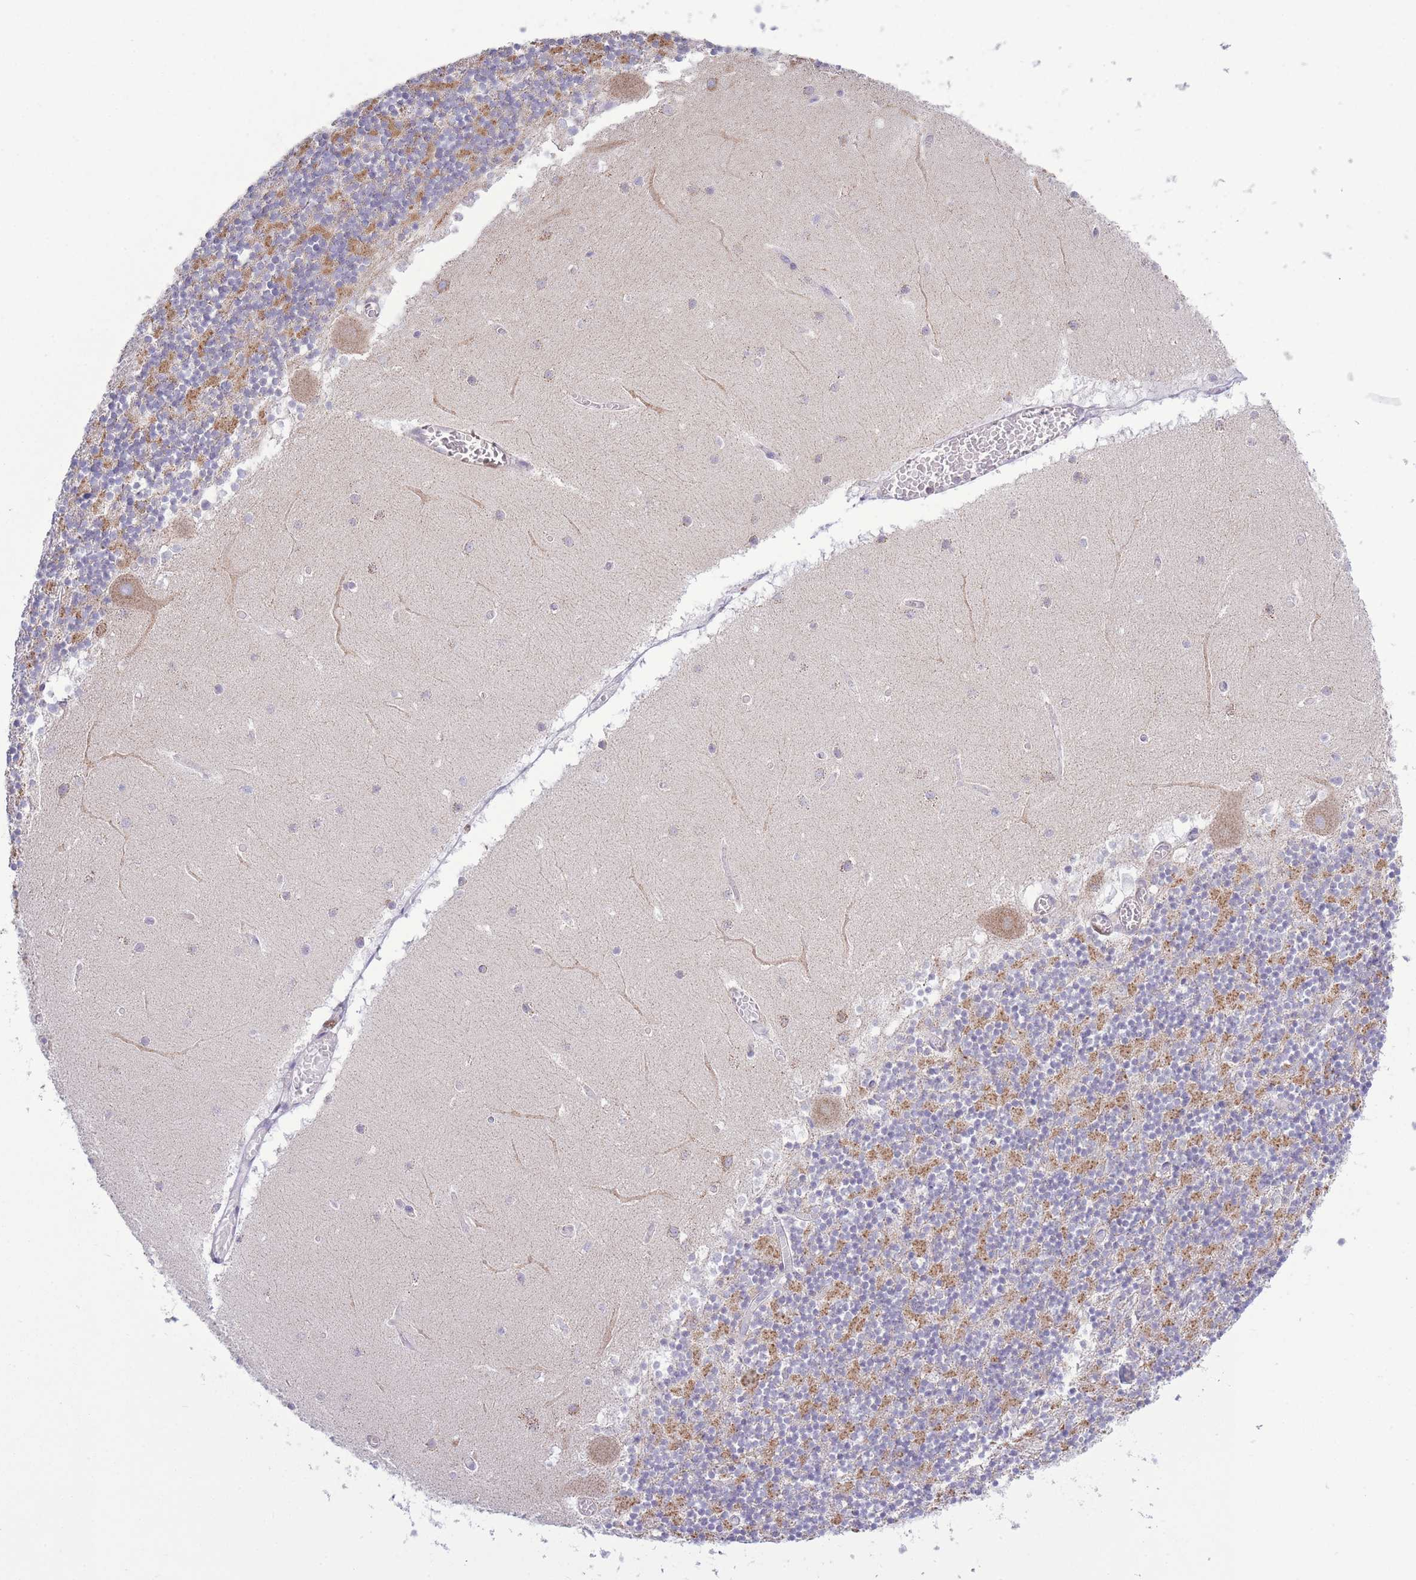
{"staining": {"intensity": "moderate", "quantity": "25%-75%", "location": "cytoplasmic/membranous"}, "tissue": "cerebellum", "cell_type": "Cells in granular layer", "image_type": "normal", "snomed": [{"axis": "morphology", "description": "Normal tissue, NOS"}, {"axis": "topography", "description": "Cerebellum"}], "caption": "Cerebellum stained with IHC demonstrates moderate cytoplasmic/membranous expression in about 25%-75% of cells in granular layer.", "gene": "PDHA1", "patient": {"sex": "female", "age": 28}}